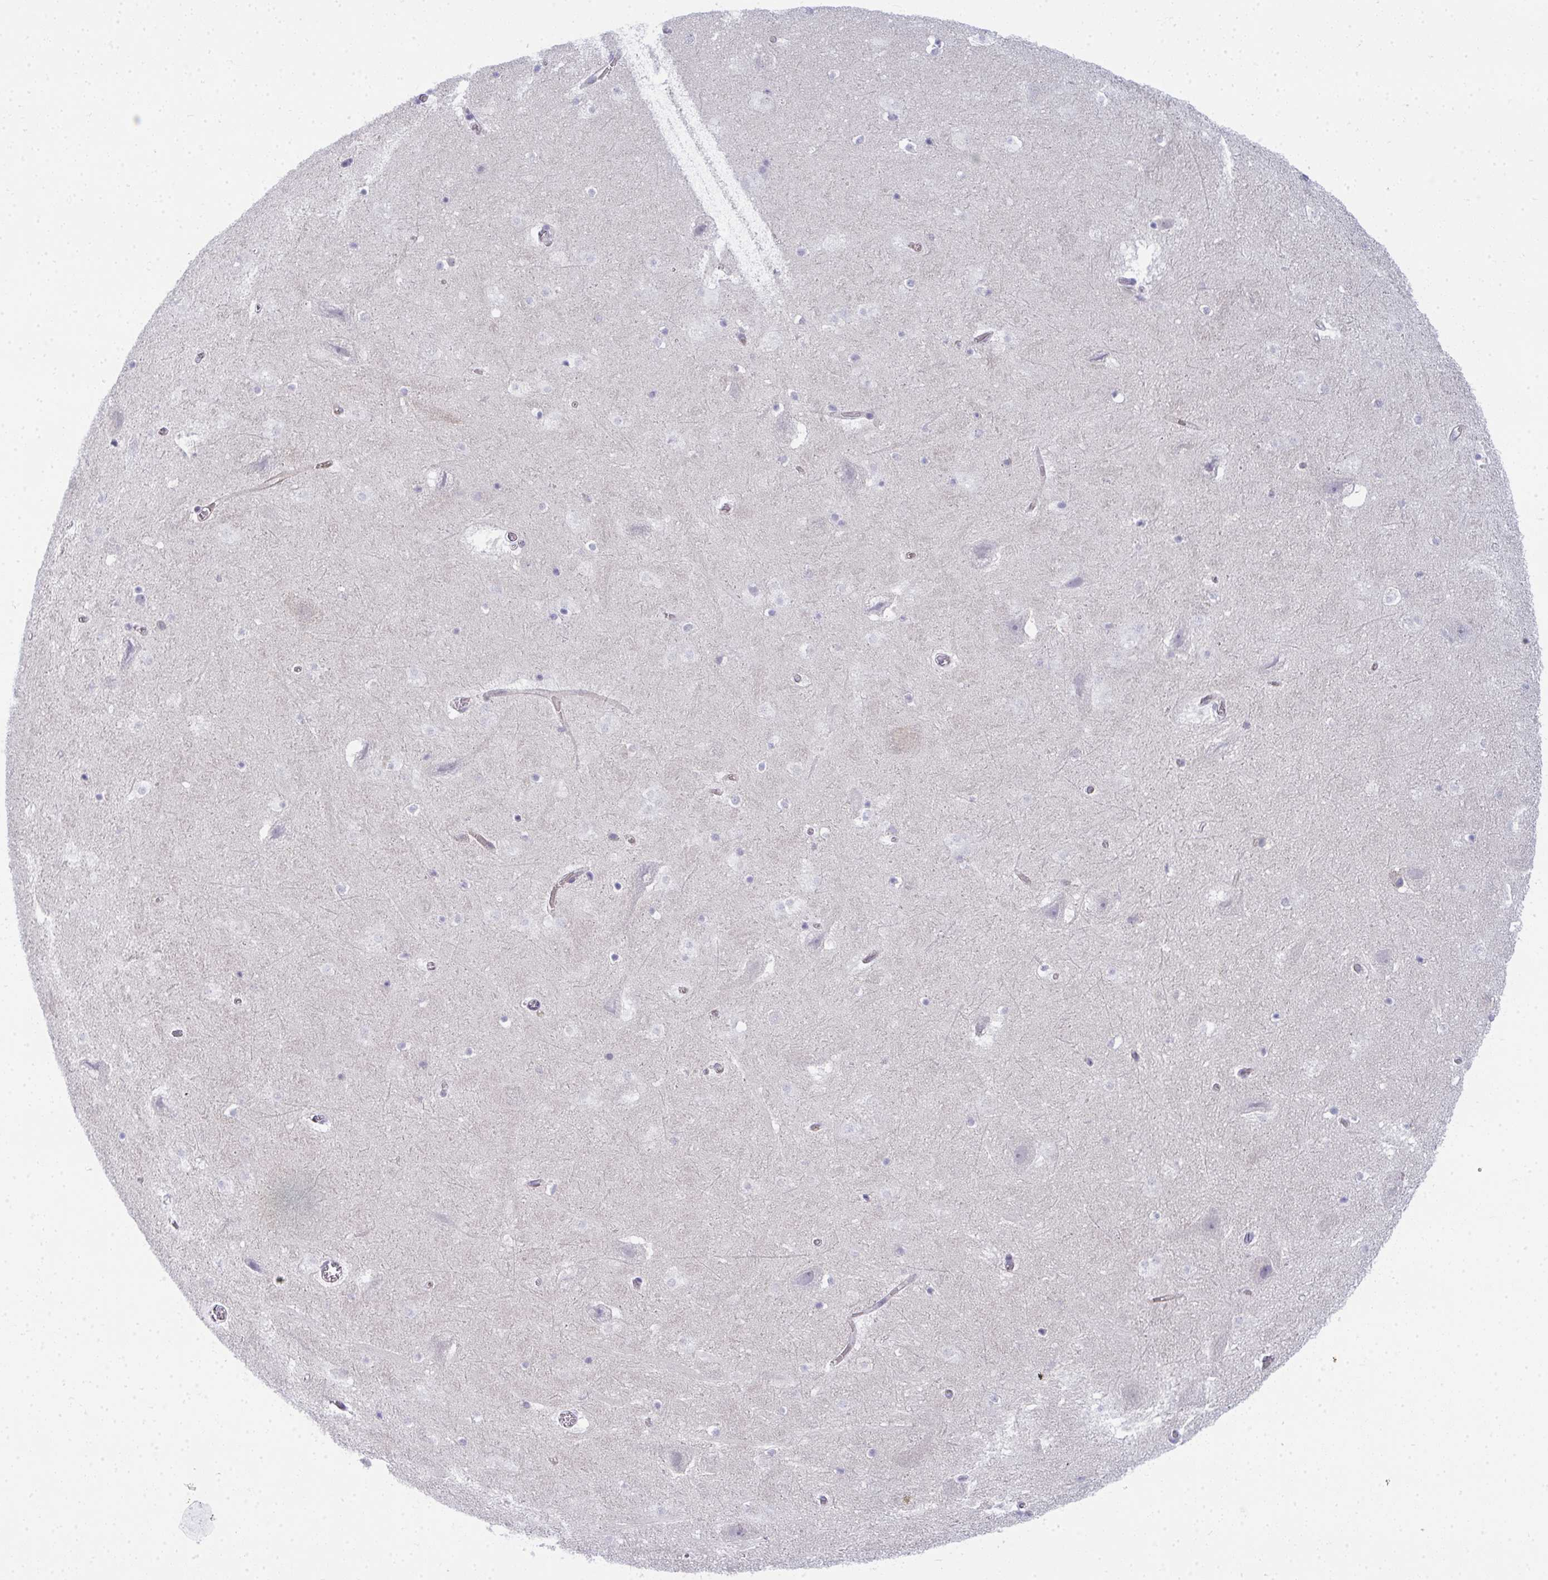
{"staining": {"intensity": "negative", "quantity": "none", "location": "none"}, "tissue": "hippocampus", "cell_type": "Glial cells", "image_type": "normal", "snomed": [{"axis": "morphology", "description": "Normal tissue, NOS"}, {"axis": "topography", "description": "Hippocampus"}], "caption": "Human hippocampus stained for a protein using immunohistochemistry (IHC) demonstrates no staining in glial cells.", "gene": "TMEM82", "patient": {"sex": "female", "age": 42}}